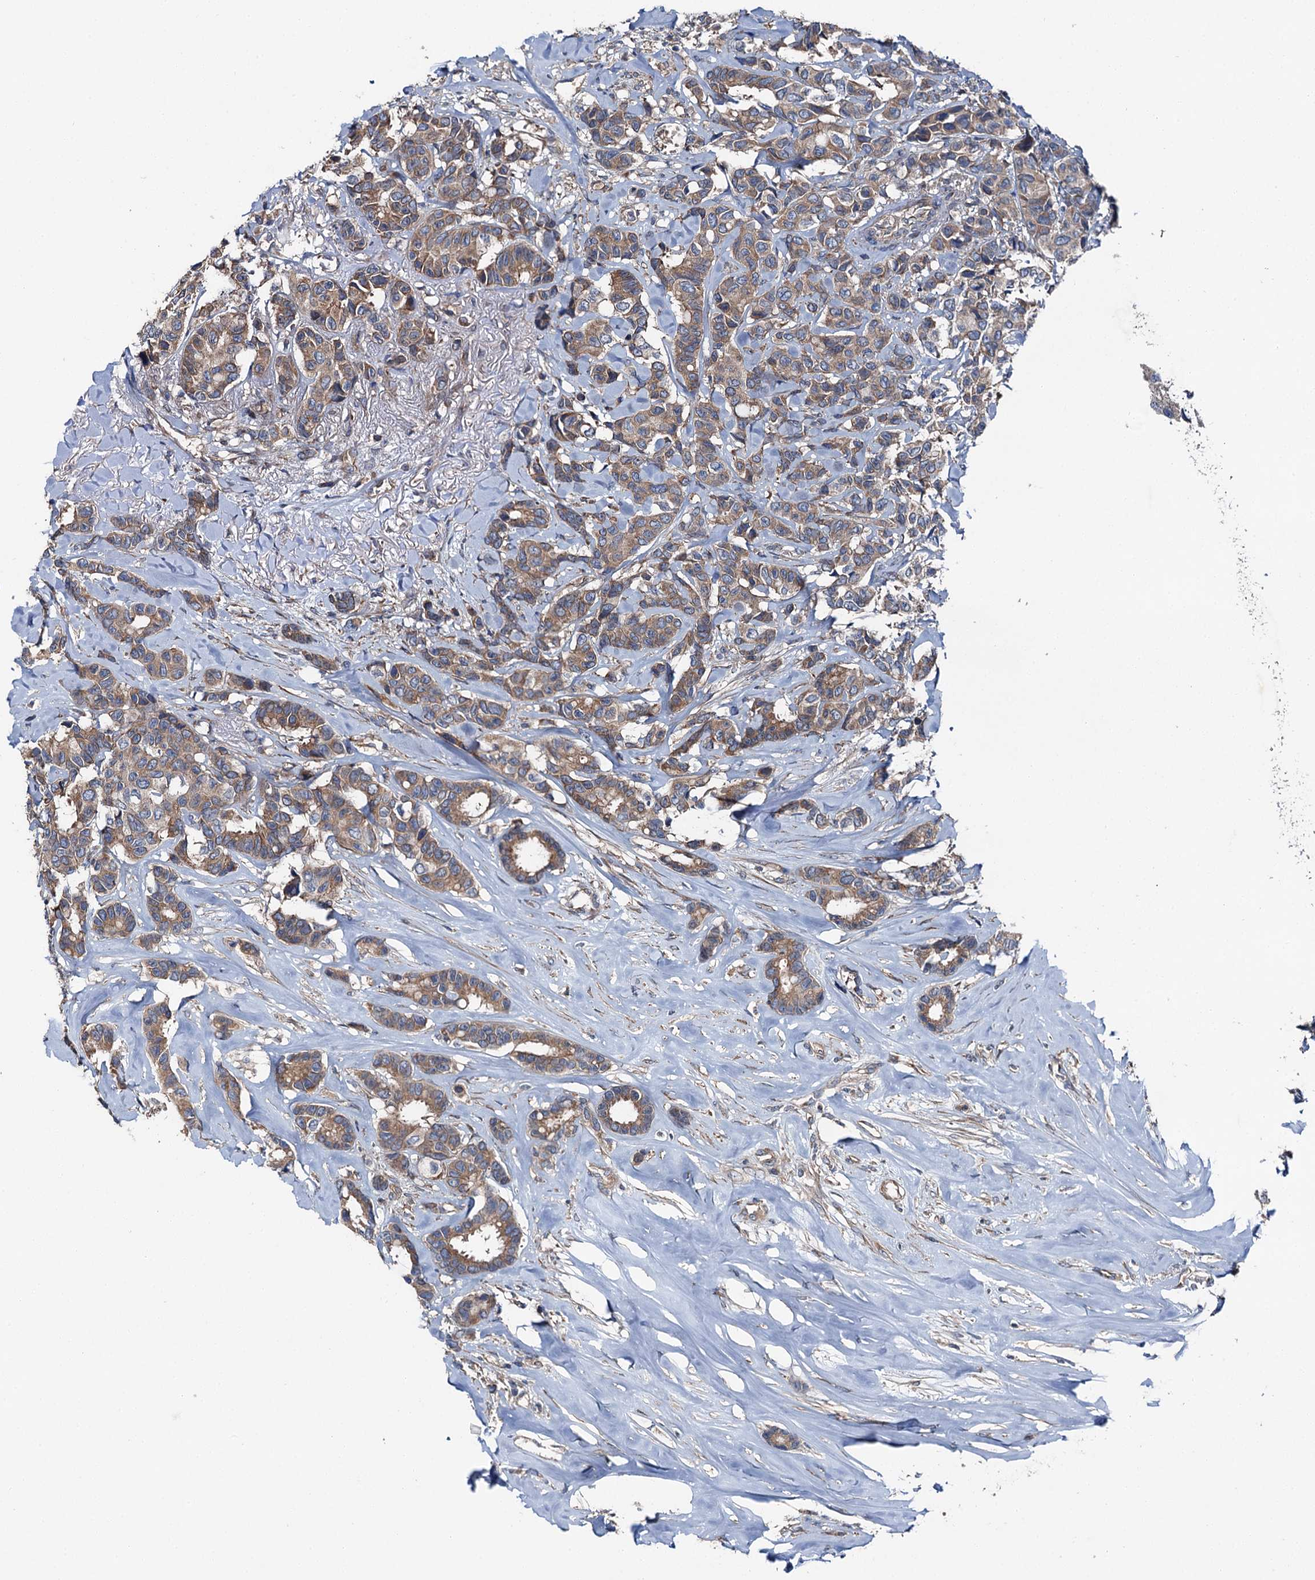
{"staining": {"intensity": "moderate", "quantity": ">75%", "location": "cytoplasmic/membranous"}, "tissue": "breast cancer", "cell_type": "Tumor cells", "image_type": "cancer", "snomed": [{"axis": "morphology", "description": "Duct carcinoma"}, {"axis": "topography", "description": "Breast"}], "caption": "This image displays breast cancer stained with immunohistochemistry to label a protein in brown. The cytoplasmic/membranous of tumor cells show moderate positivity for the protein. Nuclei are counter-stained blue.", "gene": "SLC22A25", "patient": {"sex": "female", "age": 87}}